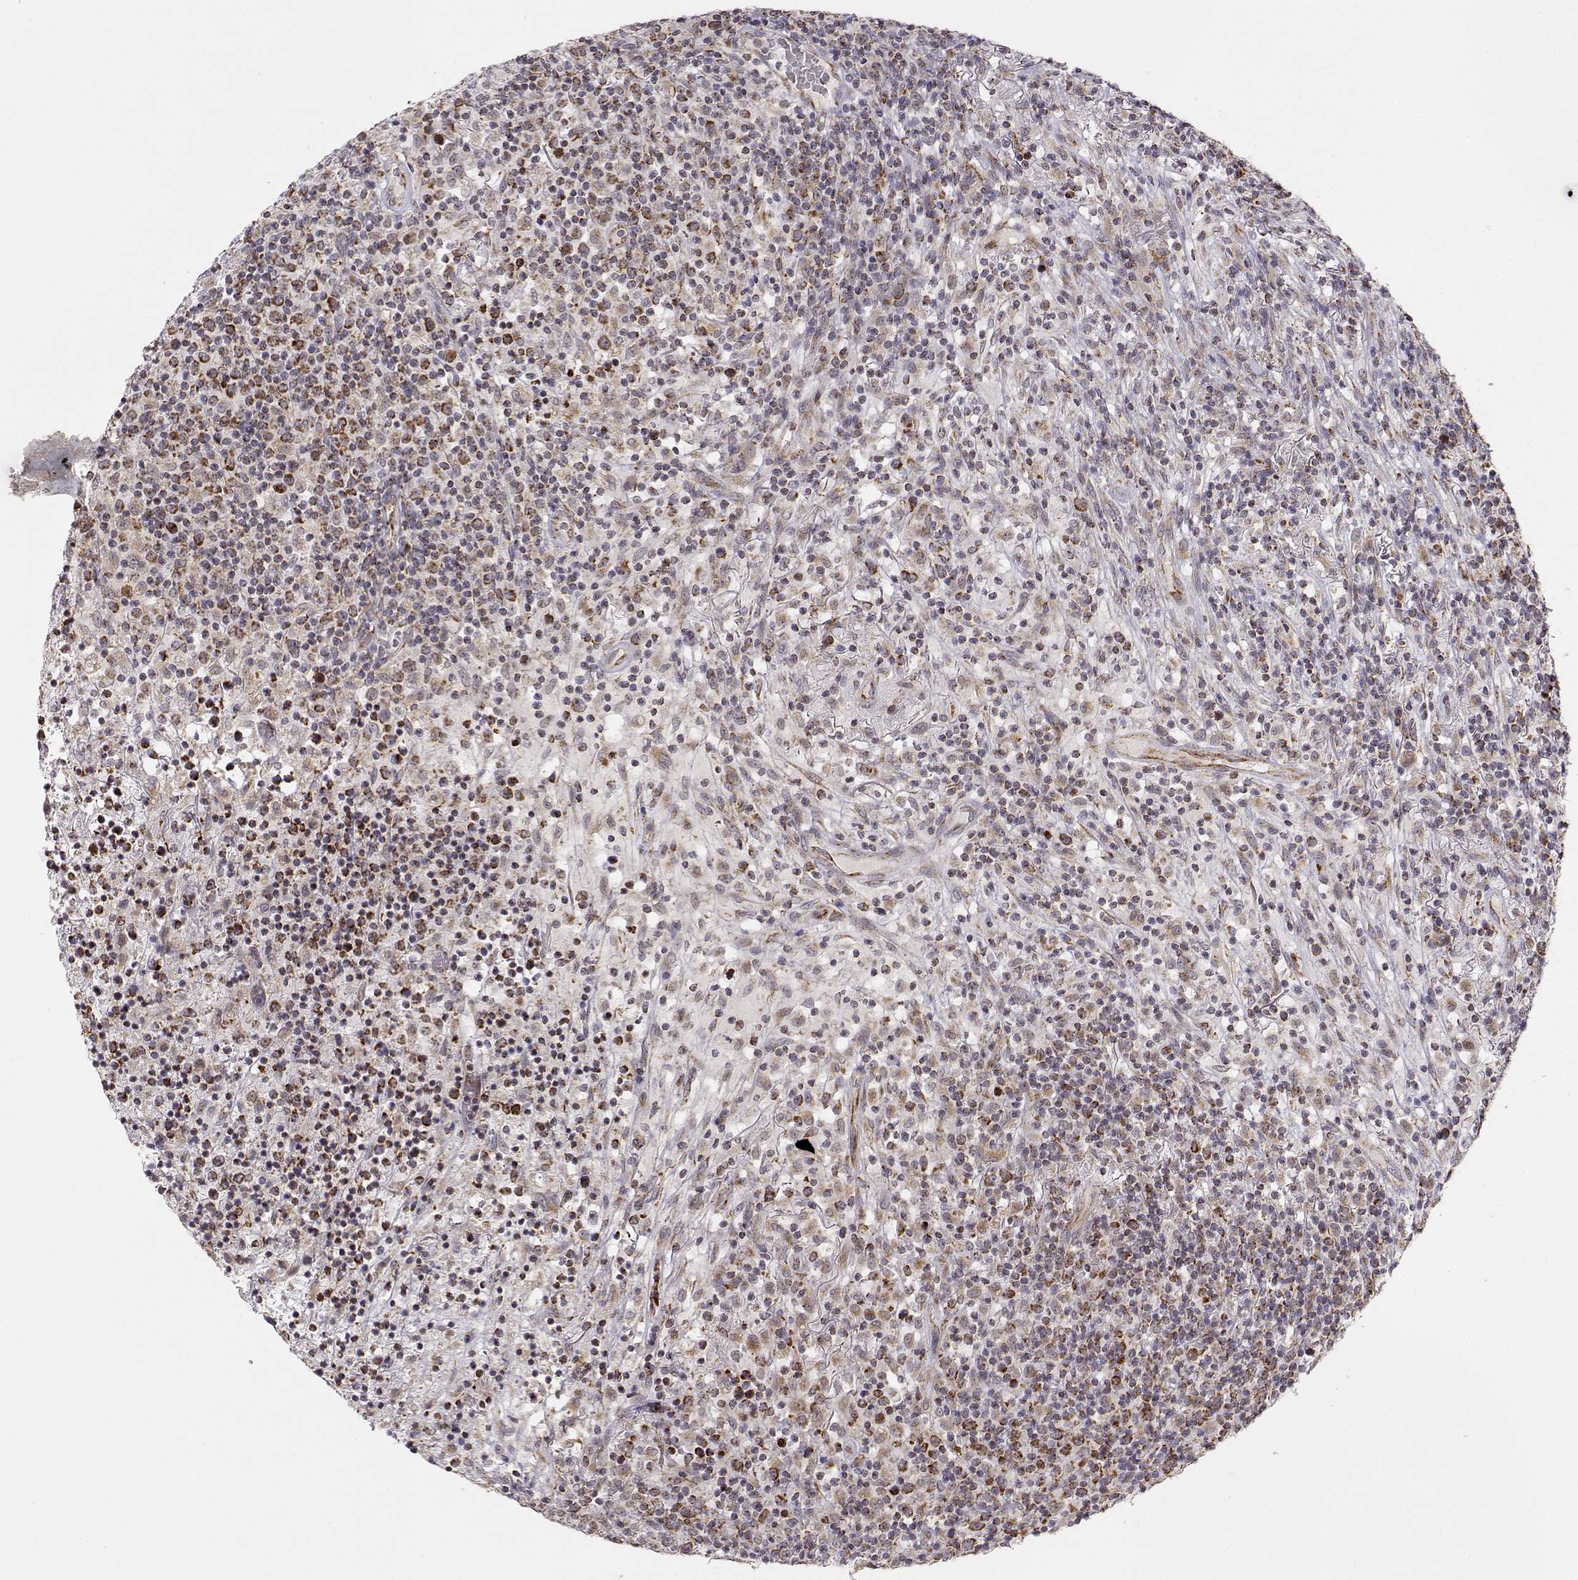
{"staining": {"intensity": "weak", "quantity": ">75%", "location": "cytoplasmic/membranous"}, "tissue": "lymphoma", "cell_type": "Tumor cells", "image_type": "cancer", "snomed": [{"axis": "morphology", "description": "Malignant lymphoma, non-Hodgkin's type, High grade"}, {"axis": "topography", "description": "Lung"}], "caption": "The image demonstrates staining of malignant lymphoma, non-Hodgkin's type (high-grade), revealing weak cytoplasmic/membranous protein staining (brown color) within tumor cells.", "gene": "EXOG", "patient": {"sex": "male", "age": 79}}